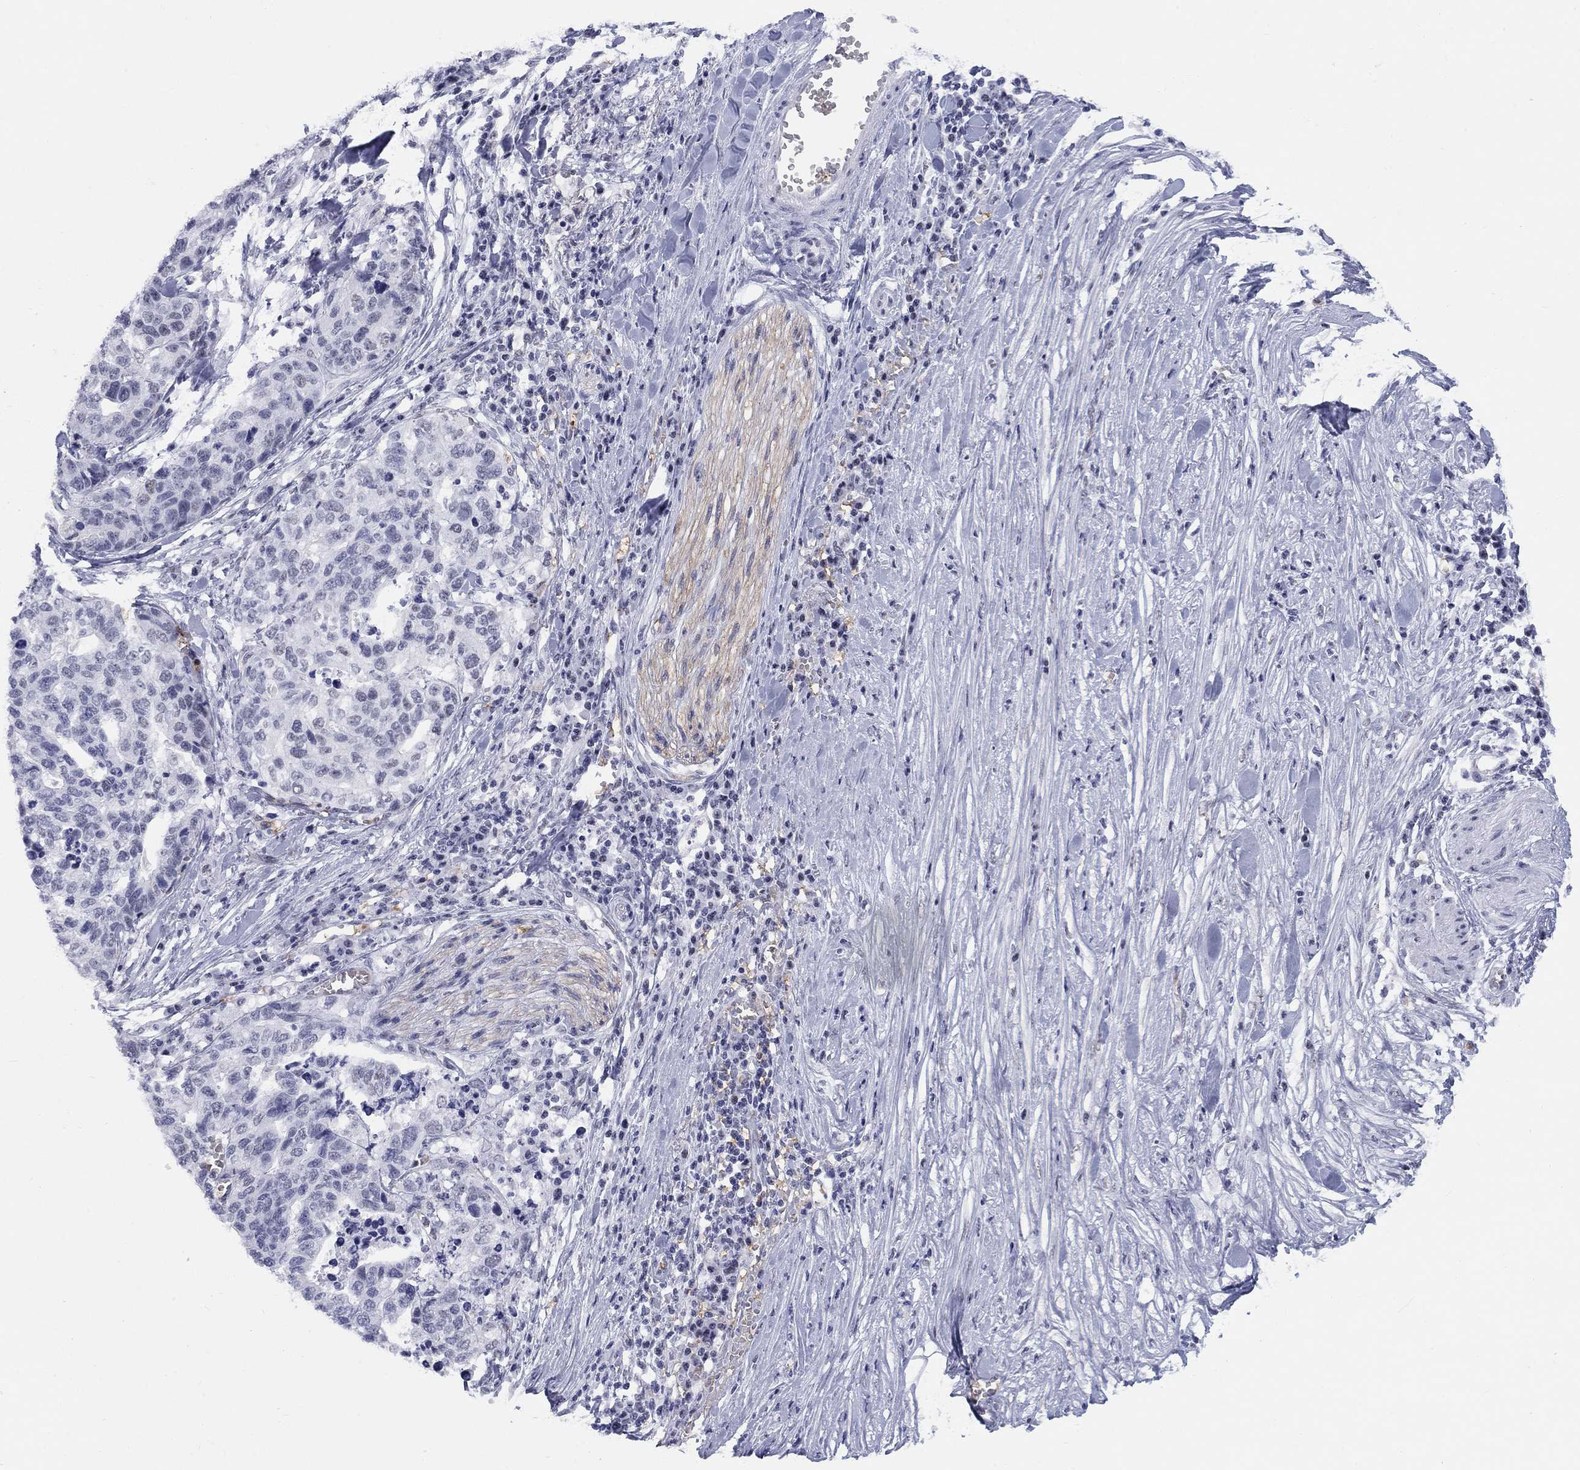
{"staining": {"intensity": "negative", "quantity": "none", "location": "none"}, "tissue": "stomach cancer", "cell_type": "Tumor cells", "image_type": "cancer", "snomed": [{"axis": "morphology", "description": "Adenocarcinoma, NOS"}, {"axis": "topography", "description": "Stomach, upper"}], "caption": "DAB immunohistochemical staining of adenocarcinoma (stomach) displays no significant expression in tumor cells.", "gene": "DMTN", "patient": {"sex": "female", "age": 67}}